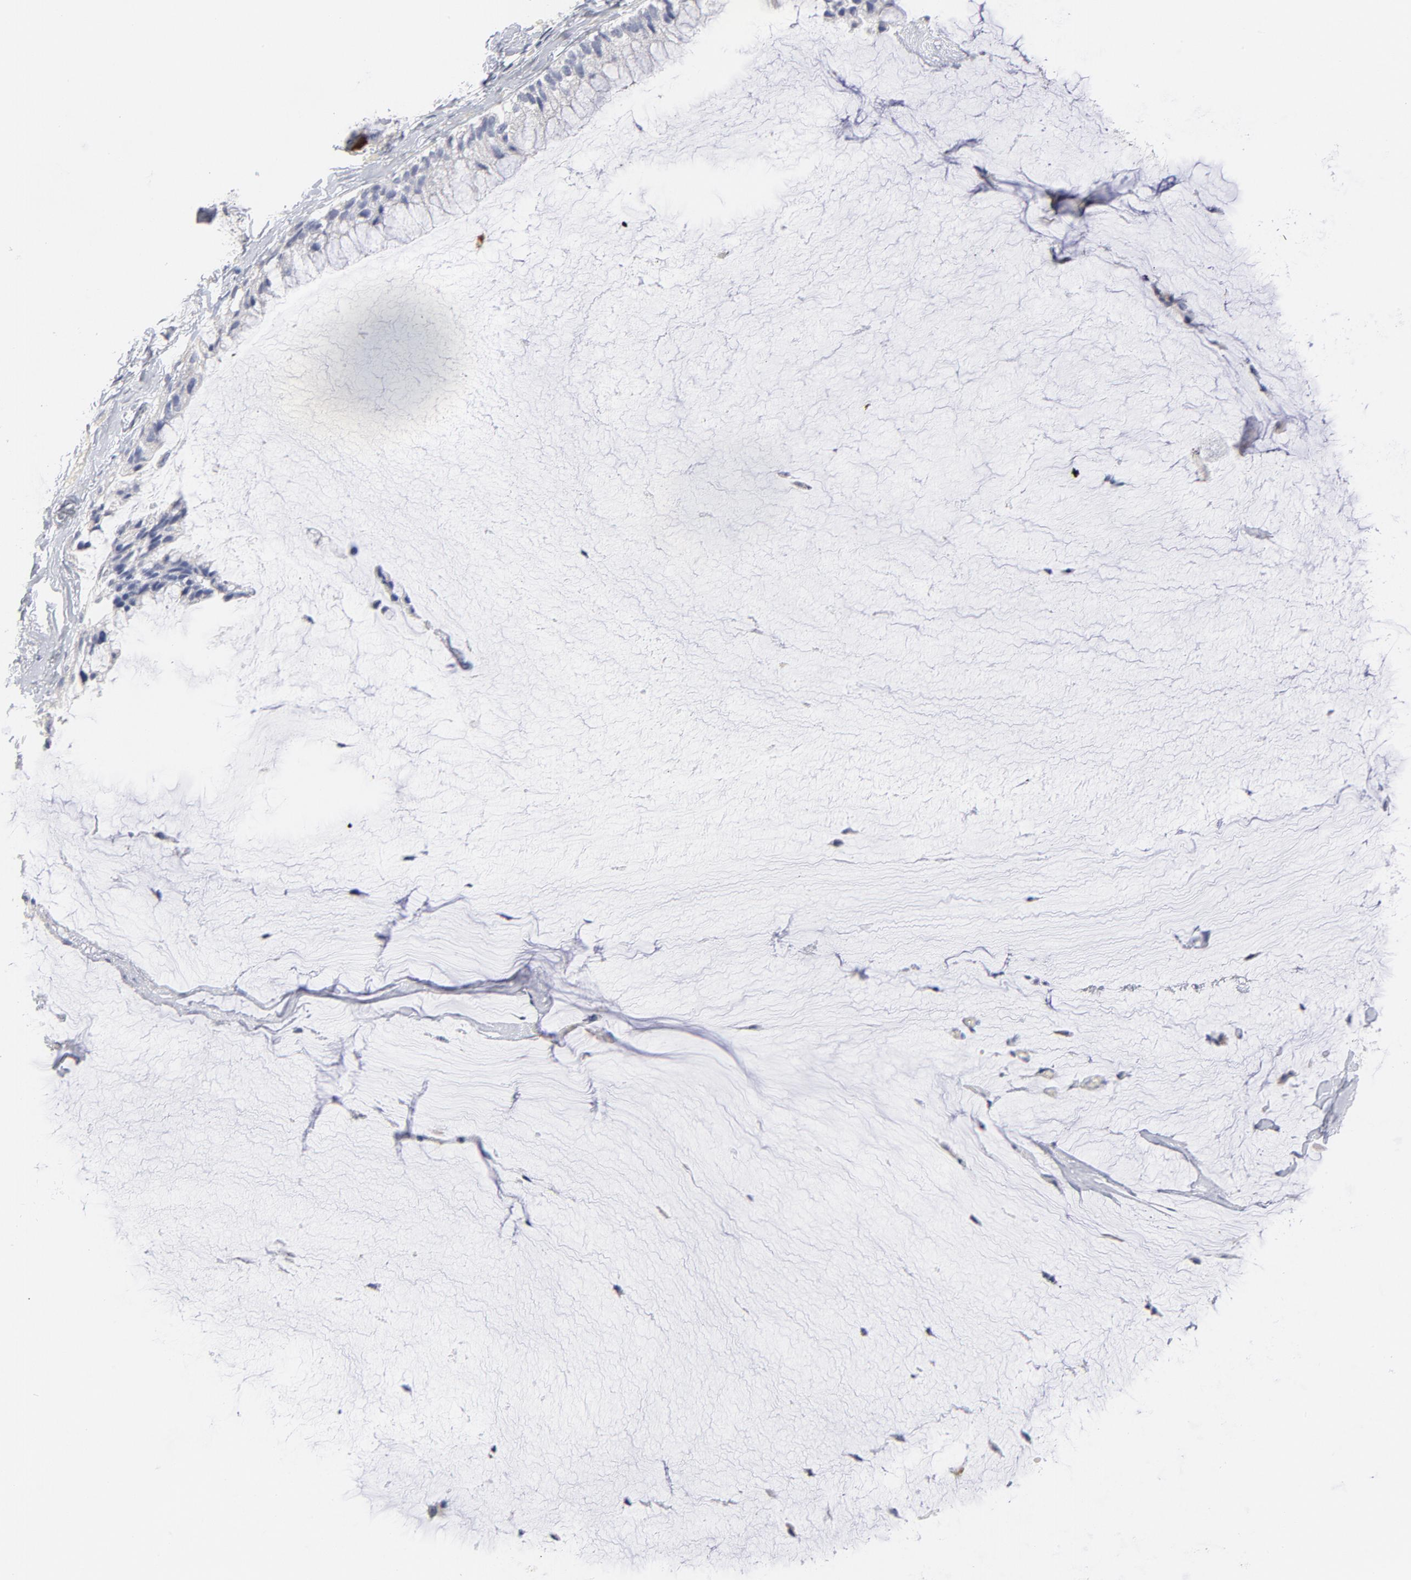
{"staining": {"intensity": "negative", "quantity": "none", "location": "none"}, "tissue": "ovarian cancer", "cell_type": "Tumor cells", "image_type": "cancer", "snomed": [{"axis": "morphology", "description": "Cystadenocarcinoma, mucinous, NOS"}, {"axis": "topography", "description": "Ovary"}], "caption": "This is a photomicrograph of immunohistochemistry staining of ovarian mucinous cystadenocarcinoma, which shows no staining in tumor cells.", "gene": "MID1", "patient": {"sex": "female", "age": 39}}